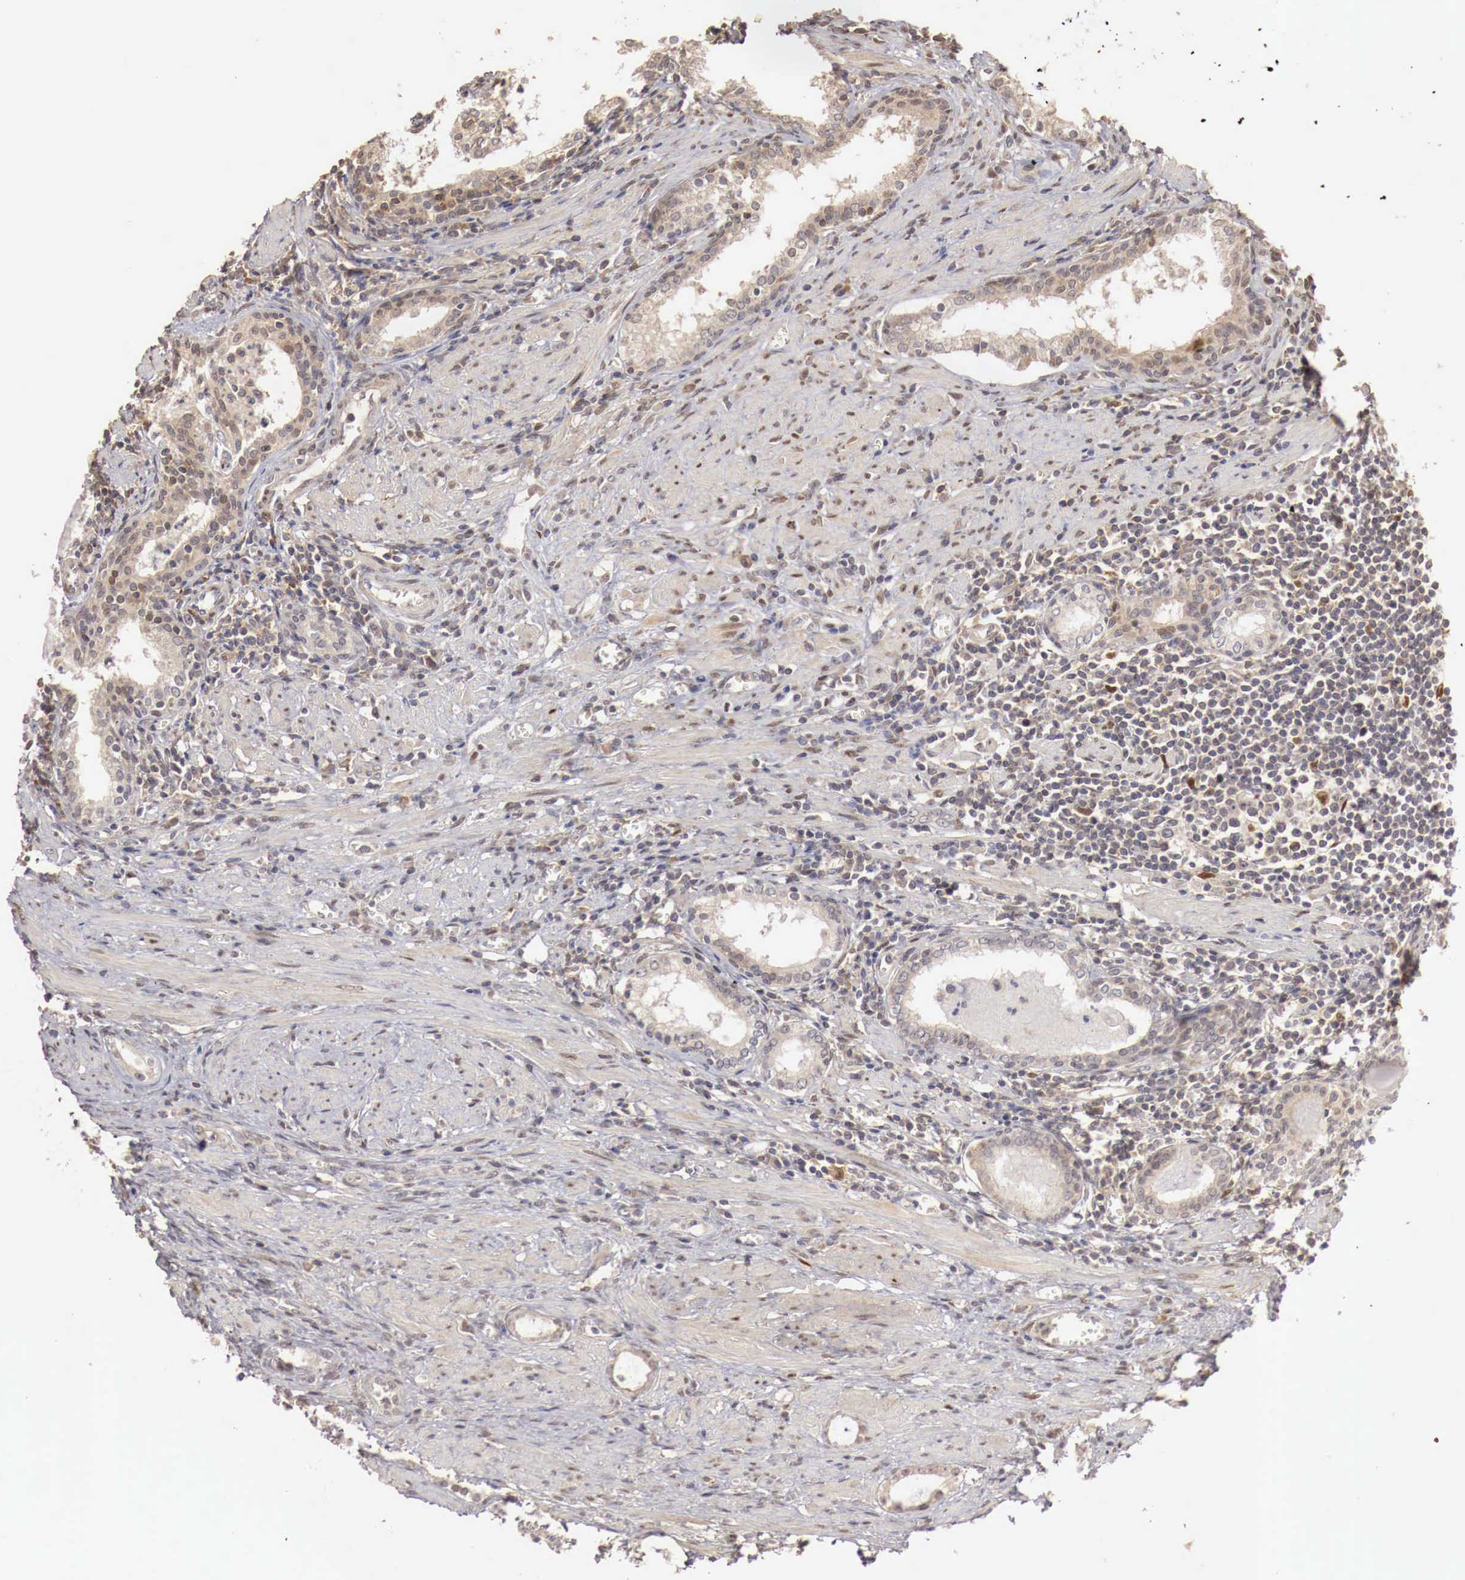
{"staining": {"intensity": "negative", "quantity": "none", "location": "none"}, "tissue": "prostate cancer", "cell_type": "Tumor cells", "image_type": "cancer", "snomed": [{"axis": "morphology", "description": "Adenocarcinoma, Medium grade"}, {"axis": "topography", "description": "Prostate"}], "caption": "High power microscopy histopathology image of an immunohistochemistry image of prostate adenocarcinoma (medium-grade), revealing no significant expression in tumor cells.", "gene": "KHDRBS2", "patient": {"sex": "male", "age": 73}}